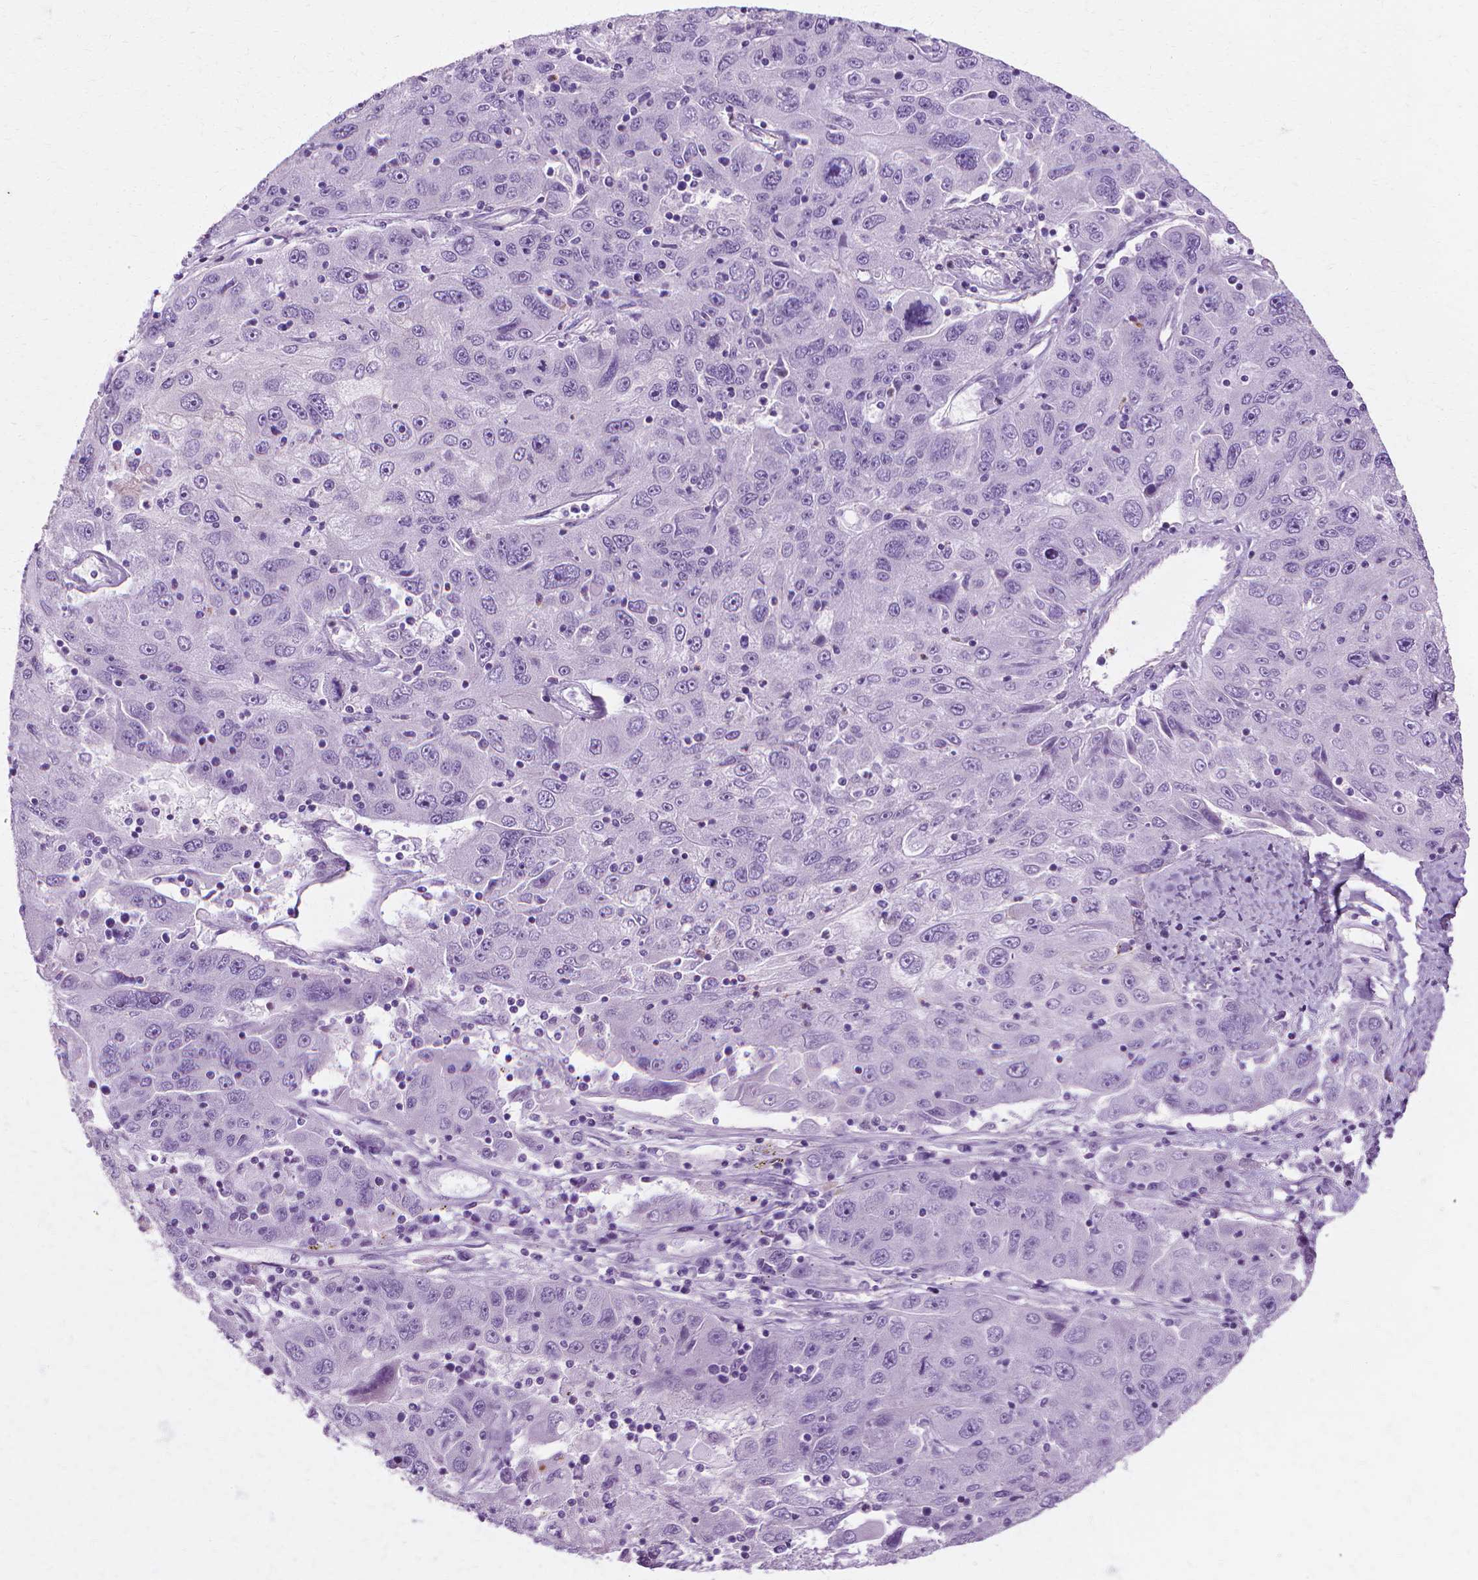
{"staining": {"intensity": "negative", "quantity": "none", "location": "none"}, "tissue": "stomach cancer", "cell_type": "Tumor cells", "image_type": "cancer", "snomed": [{"axis": "morphology", "description": "Adenocarcinoma, NOS"}, {"axis": "topography", "description": "Stomach"}], "caption": "Tumor cells show no significant protein staining in stomach cancer (adenocarcinoma). Nuclei are stained in blue.", "gene": "CFAP157", "patient": {"sex": "male", "age": 56}}